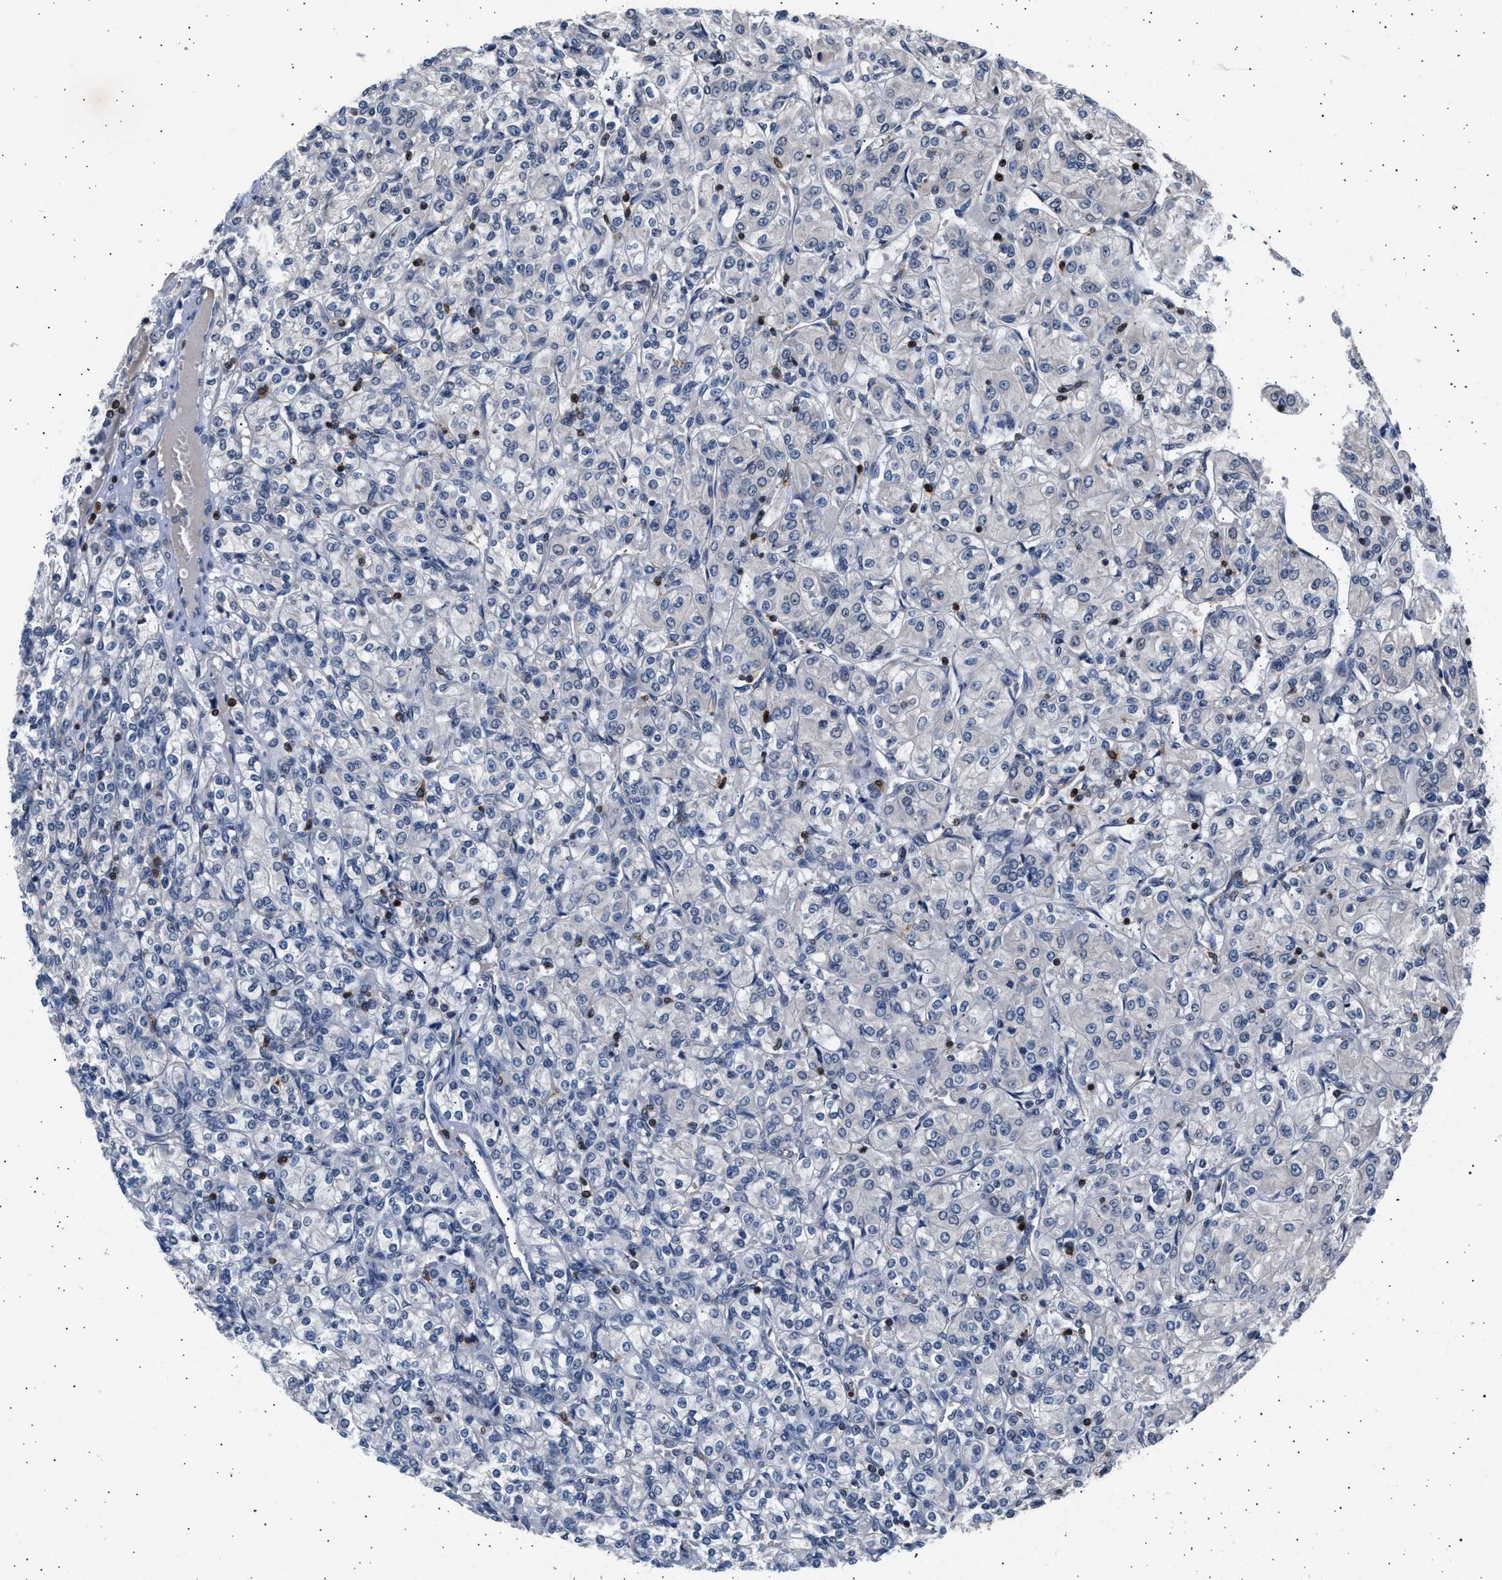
{"staining": {"intensity": "negative", "quantity": "none", "location": "none"}, "tissue": "renal cancer", "cell_type": "Tumor cells", "image_type": "cancer", "snomed": [{"axis": "morphology", "description": "Adenocarcinoma, NOS"}, {"axis": "topography", "description": "Kidney"}], "caption": "DAB immunohistochemical staining of human renal cancer (adenocarcinoma) shows no significant expression in tumor cells.", "gene": "GRAP2", "patient": {"sex": "male", "age": 77}}